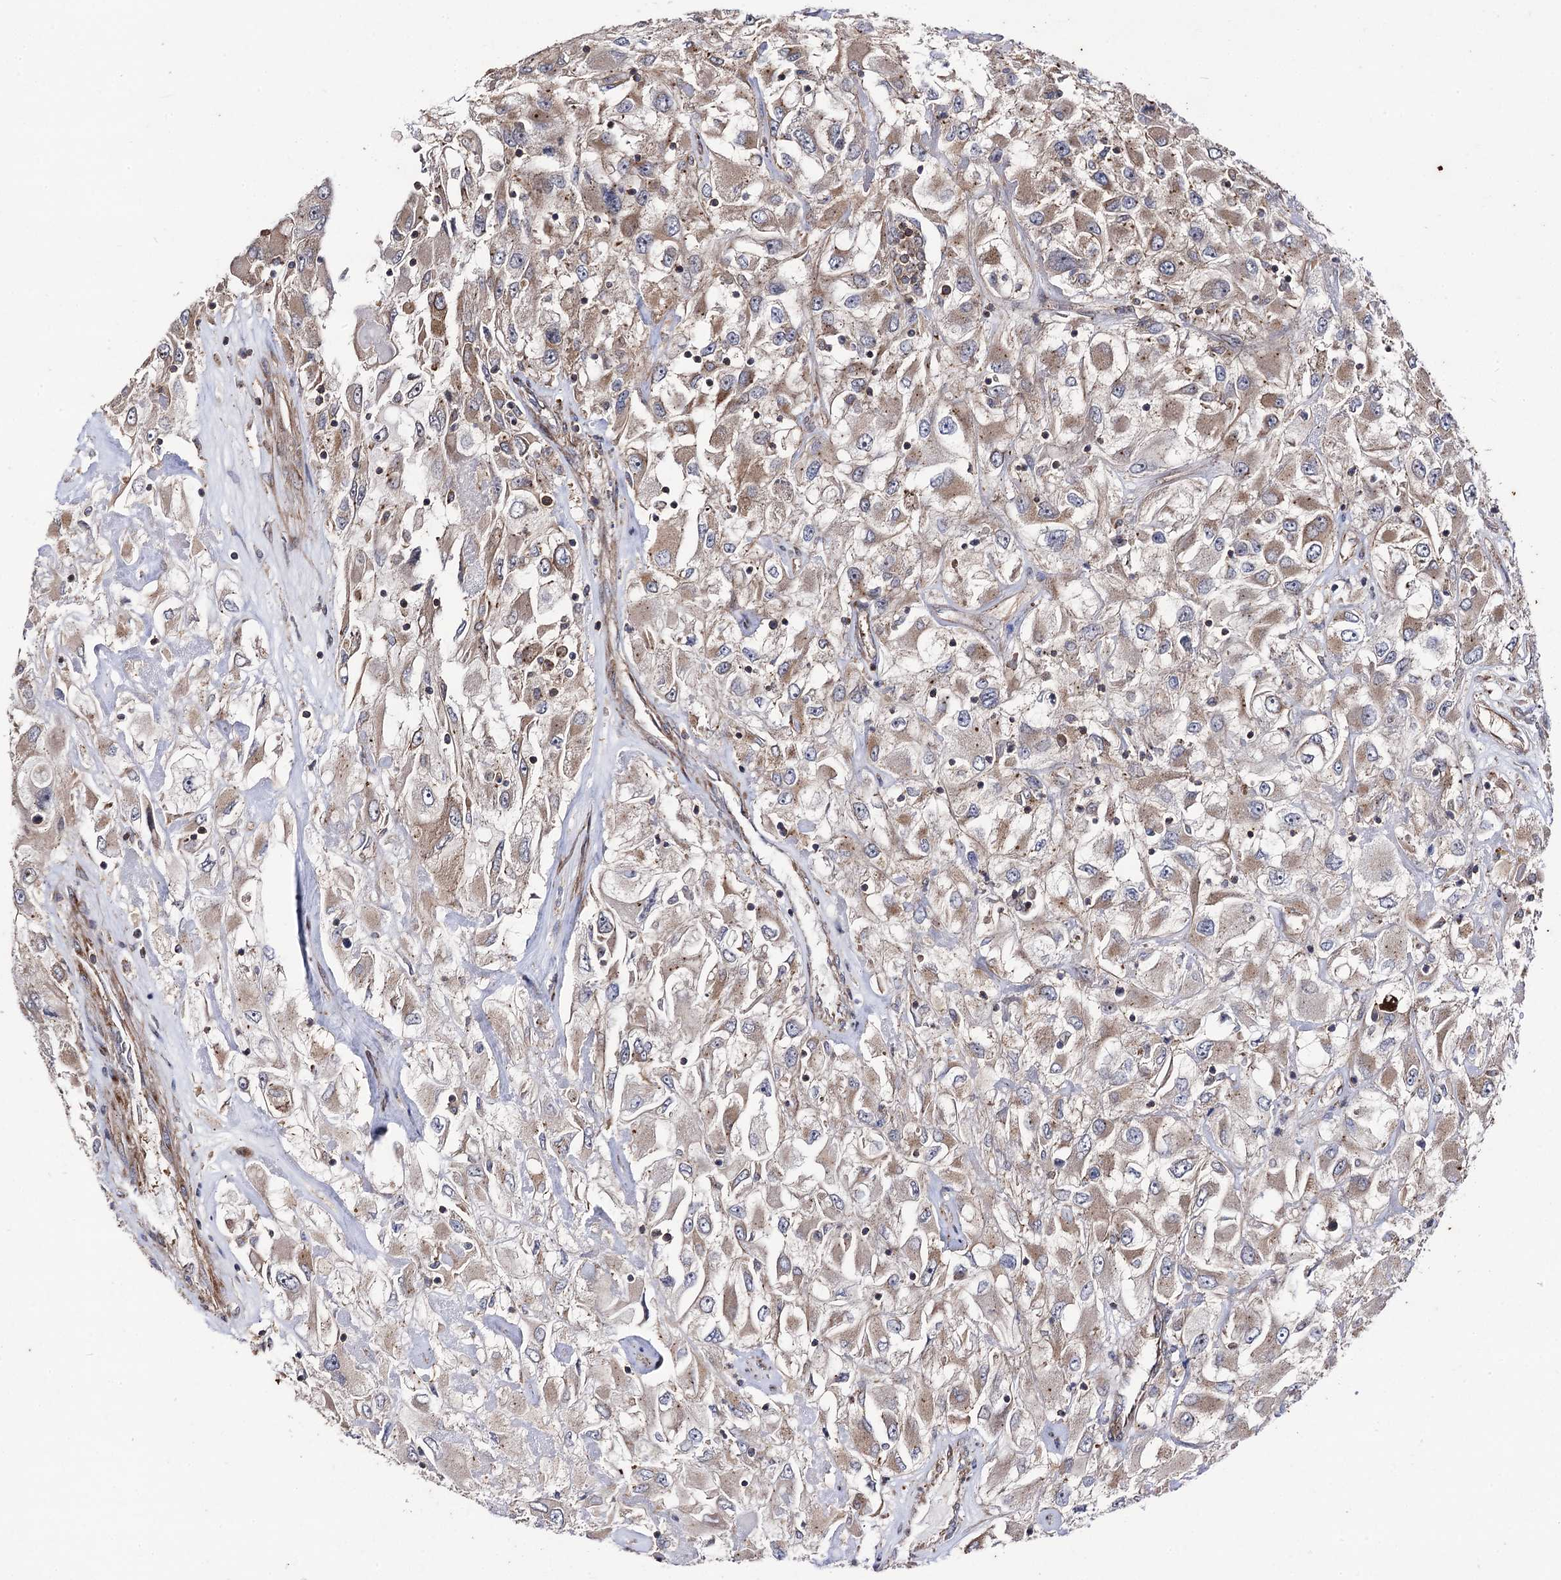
{"staining": {"intensity": "weak", "quantity": "25%-75%", "location": "cytoplasmic/membranous"}, "tissue": "renal cancer", "cell_type": "Tumor cells", "image_type": "cancer", "snomed": [{"axis": "morphology", "description": "Adenocarcinoma, NOS"}, {"axis": "topography", "description": "Kidney"}], "caption": "A high-resolution micrograph shows IHC staining of renal cancer (adenocarcinoma), which shows weak cytoplasmic/membranous positivity in approximately 25%-75% of tumor cells.", "gene": "DYDC1", "patient": {"sex": "female", "age": 52}}